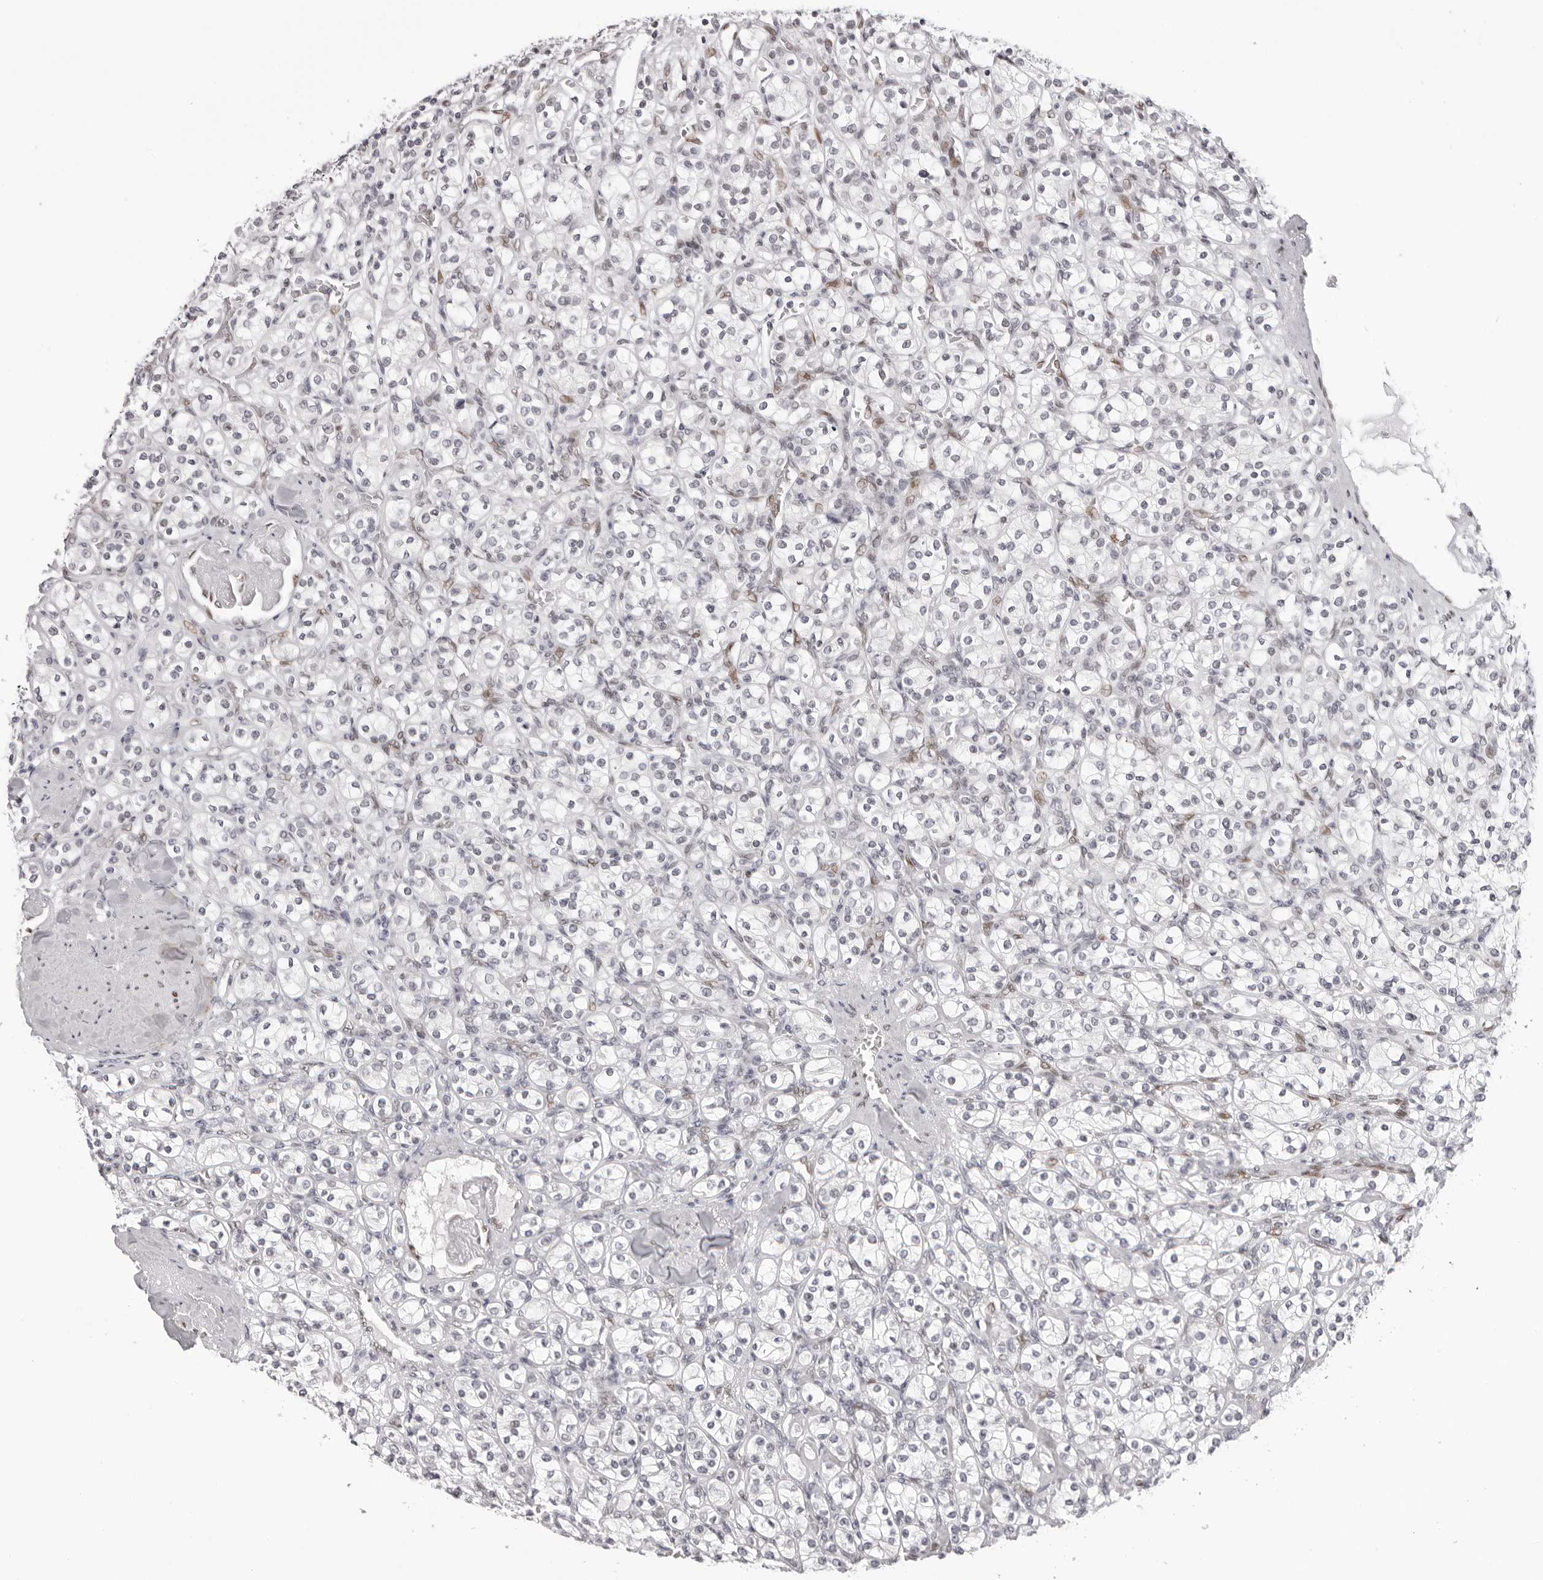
{"staining": {"intensity": "negative", "quantity": "none", "location": "none"}, "tissue": "renal cancer", "cell_type": "Tumor cells", "image_type": "cancer", "snomed": [{"axis": "morphology", "description": "Adenocarcinoma, NOS"}, {"axis": "topography", "description": "Kidney"}], "caption": "IHC photomicrograph of human renal adenocarcinoma stained for a protein (brown), which exhibits no staining in tumor cells.", "gene": "MAFK", "patient": {"sex": "male", "age": 77}}